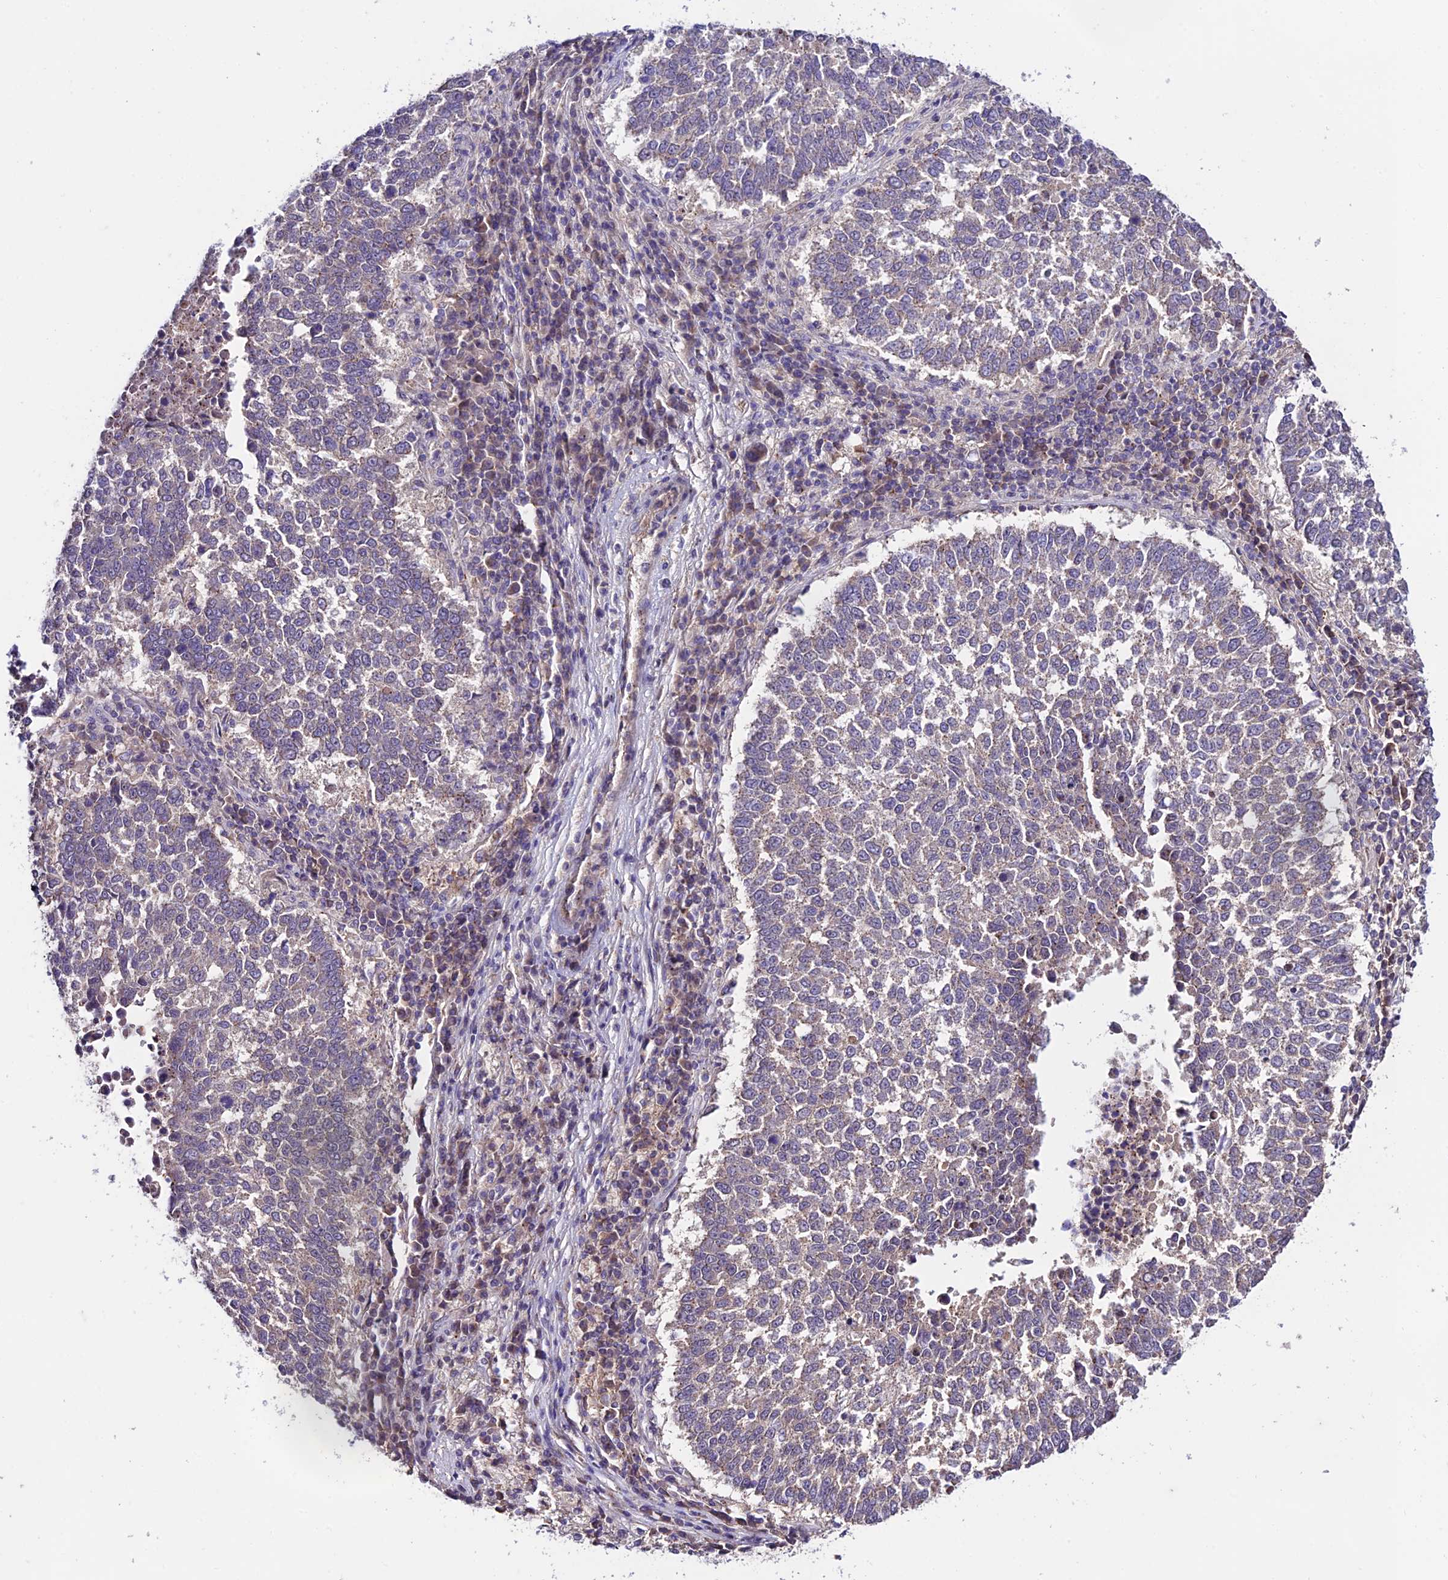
{"staining": {"intensity": "negative", "quantity": "none", "location": "none"}, "tissue": "lung cancer", "cell_type": "Tumor cells", "image_type": "cancer", "snomed": [{"axis": "morphology", "description": "Squamous cell carcinoma, NOS"}, {"axis": "topography", "description": "Lung"}], "caption": "There is no significant staining in tumor cells of lung cancer.", "gene": "BRME1", "patient": {"sex": "male", "age": 73}}